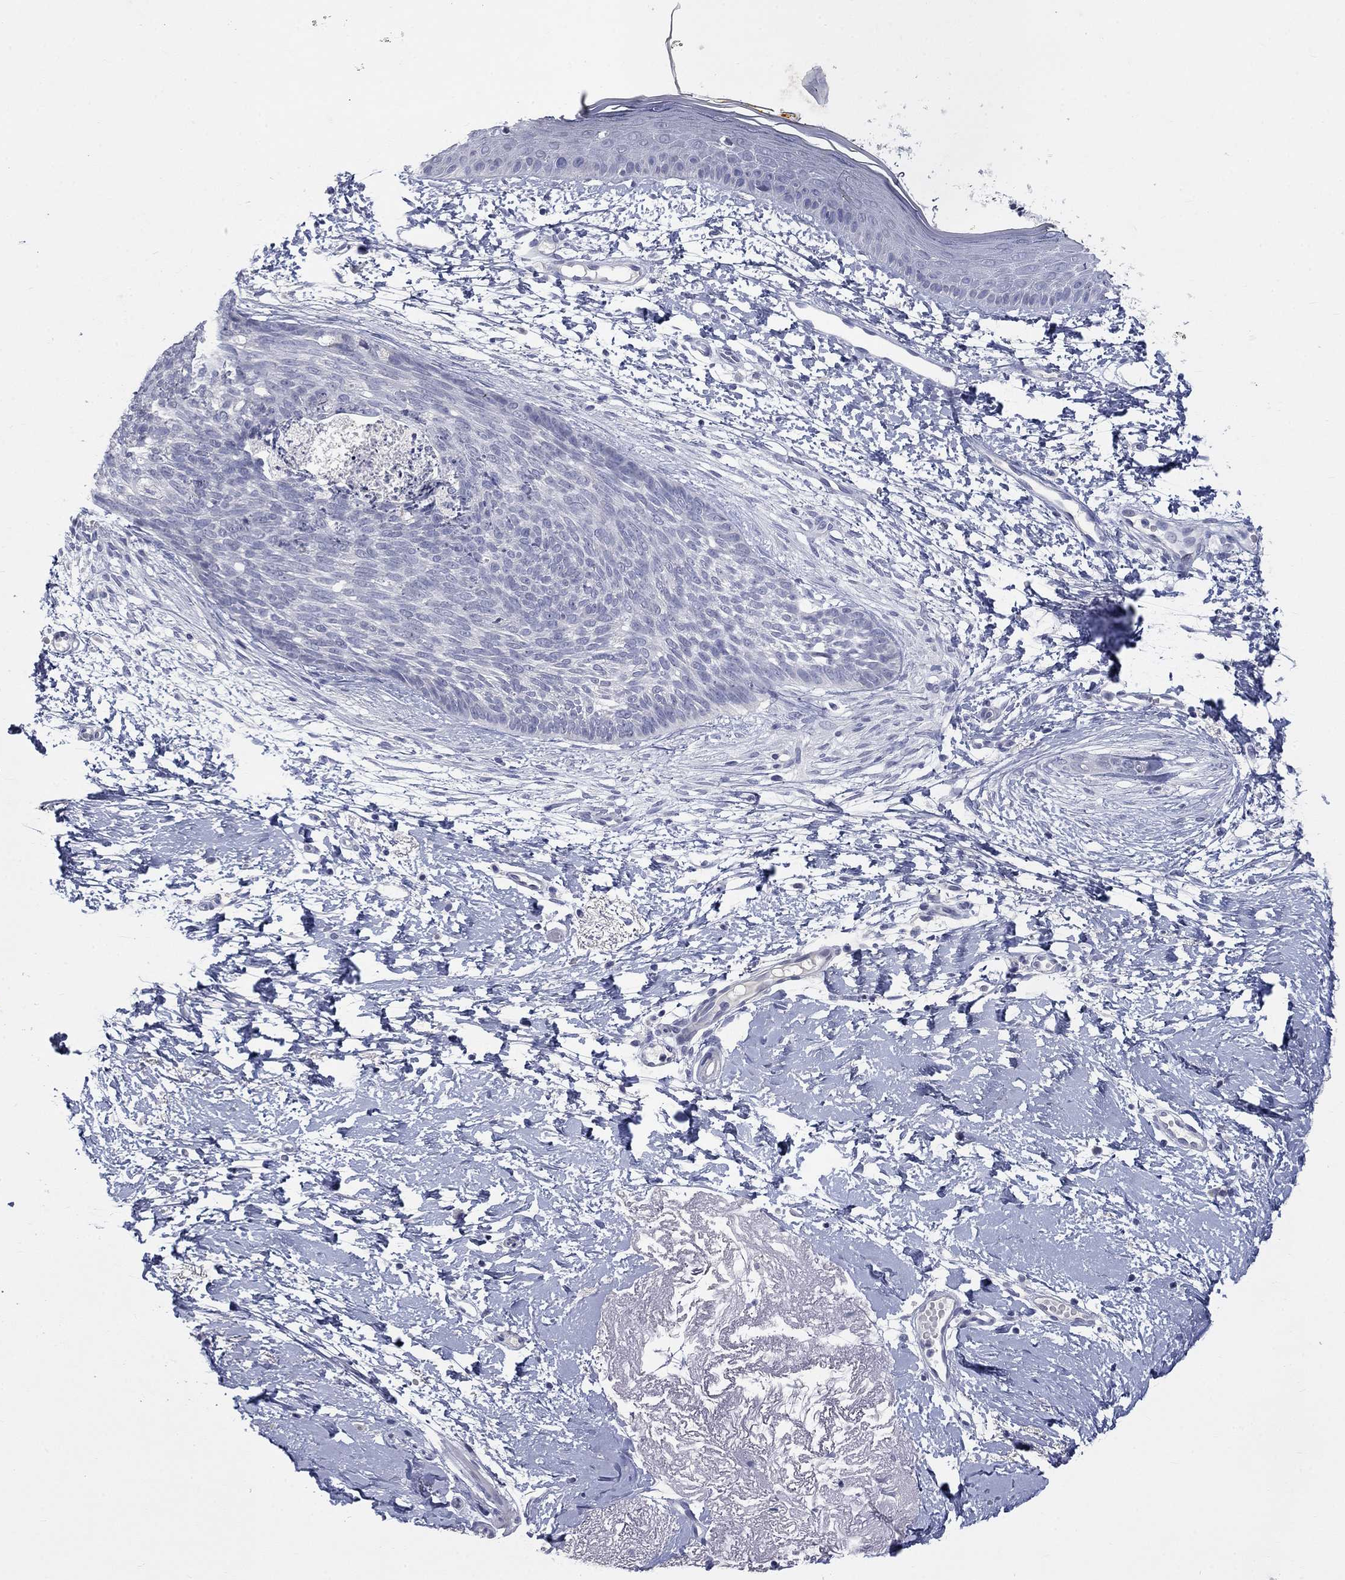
{"staining": {"intensity": "negative", "quantity": "none", "location": "none"}, "tissue": "skin cancer", "cell_type": "Tumor cells", "image_type": "cancer", "snomed": [{"axis": "morphology", "description": "Normal tissue, NOS"}, {"axis": "morphology", "description": "Basal cell carcinoma"}, {"axis": "topography", "description": "Skin"}], "caption": "A photomicrograph of human skin cancer is negative for staining in tumor cells.", "gene": "ELAVL4", "patient": {"sex": "male", "age": 84}}